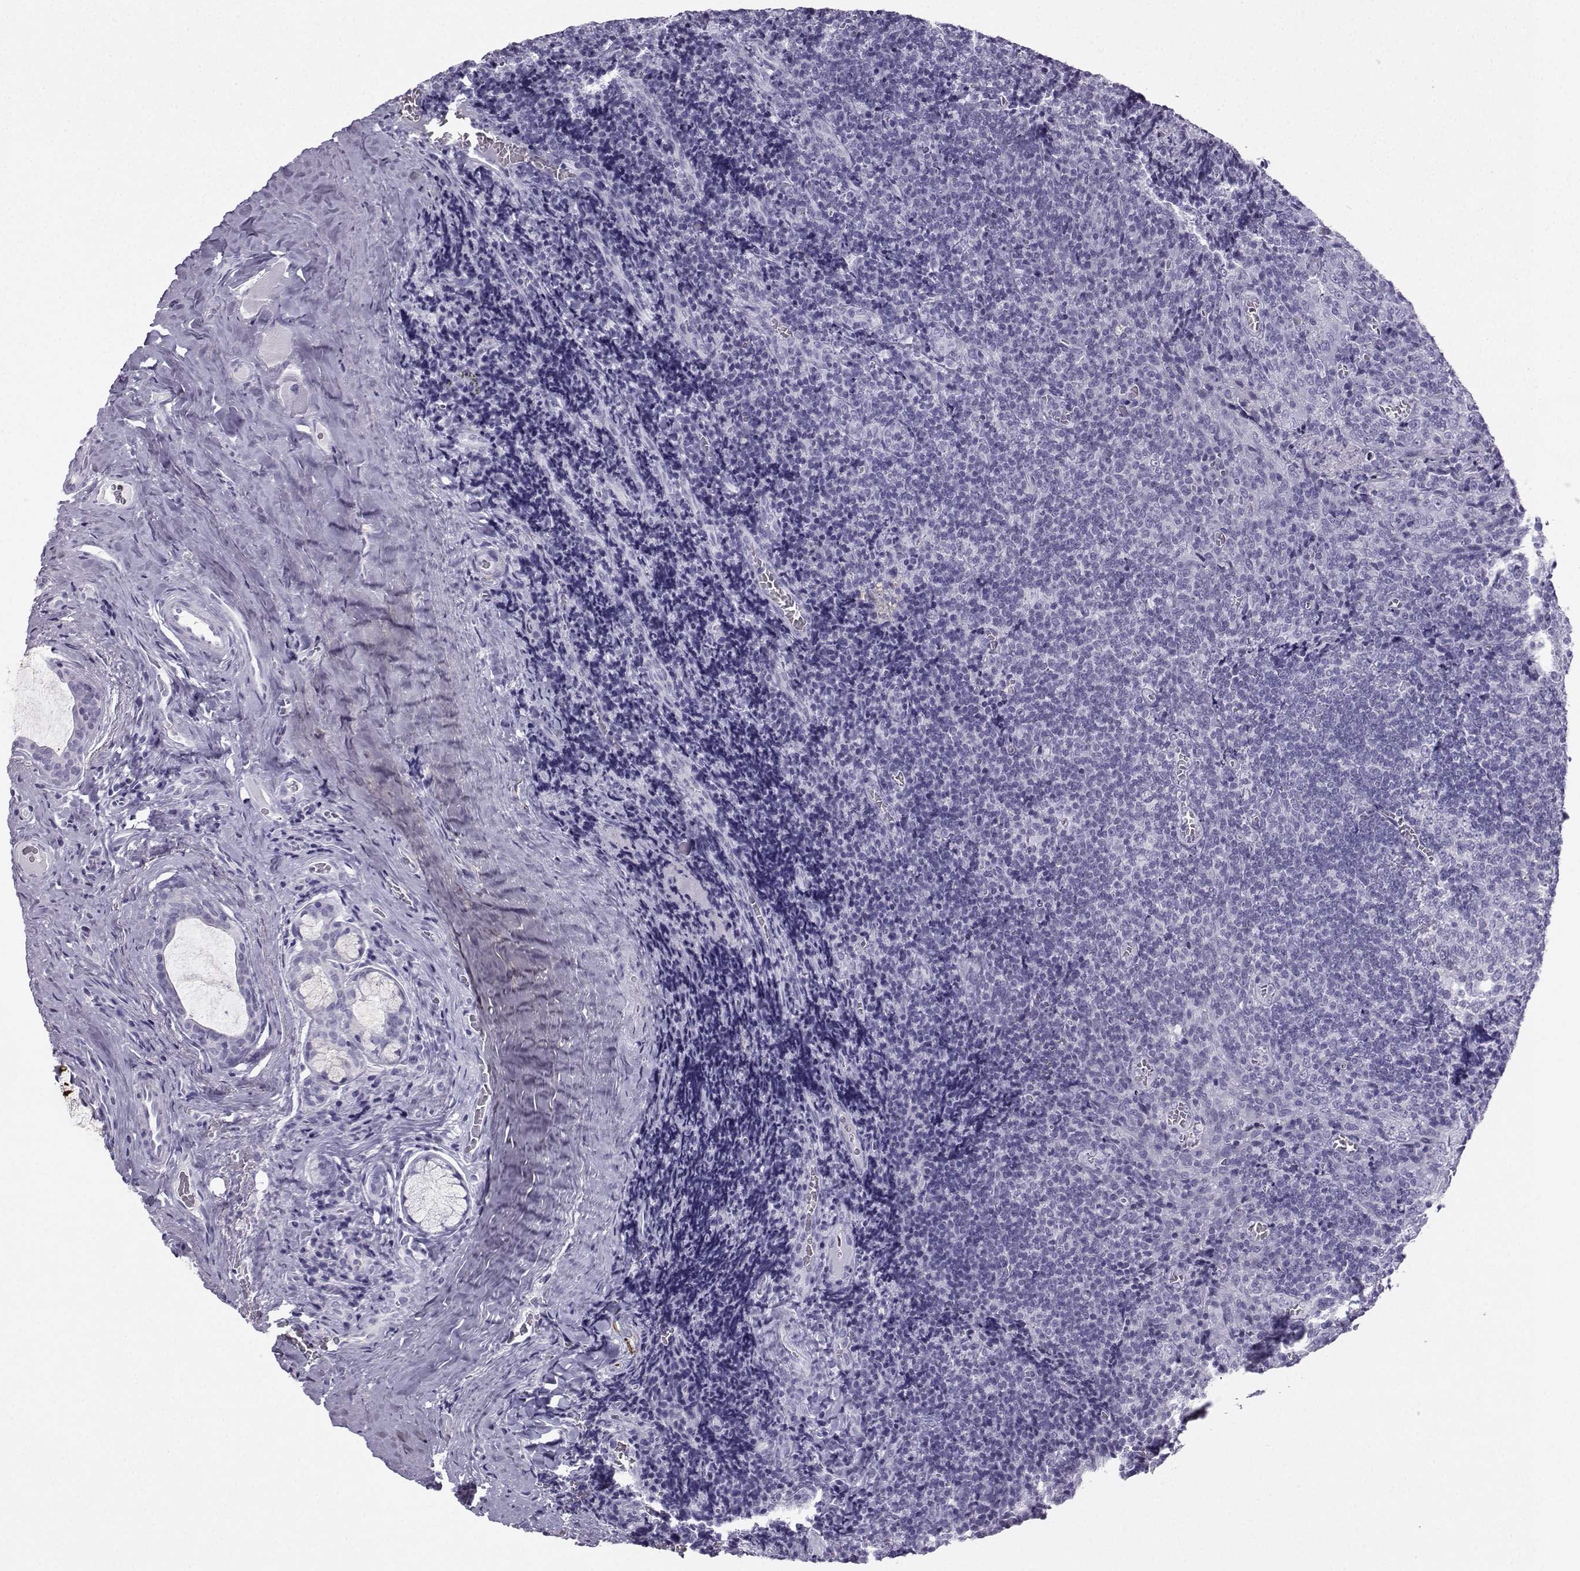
{"staining": {"intensity": "negative", "quantity": "none", "location": "none"}, "tissue": "tonsil", "cell_type": "Germinal center cells", "image_type": "normal", "snomed": [{"axis": "morphology", "description": "Normal tissue, NOS"}, {"axis": "morphology", "description": "Inflammation, NOS"}, {"axis": "topography", "description": "Tonsil"}], "caption": "Immunohistochemistry histopathology image of normal tonsil: tonsil stained with DAB (3,3'-diaminobenzidine) displays no significant protein expression in germinal center cells. Nuclei are stained in blue.", "gene": "NEFL", "patient": {"sex": "female", "age": 31}}